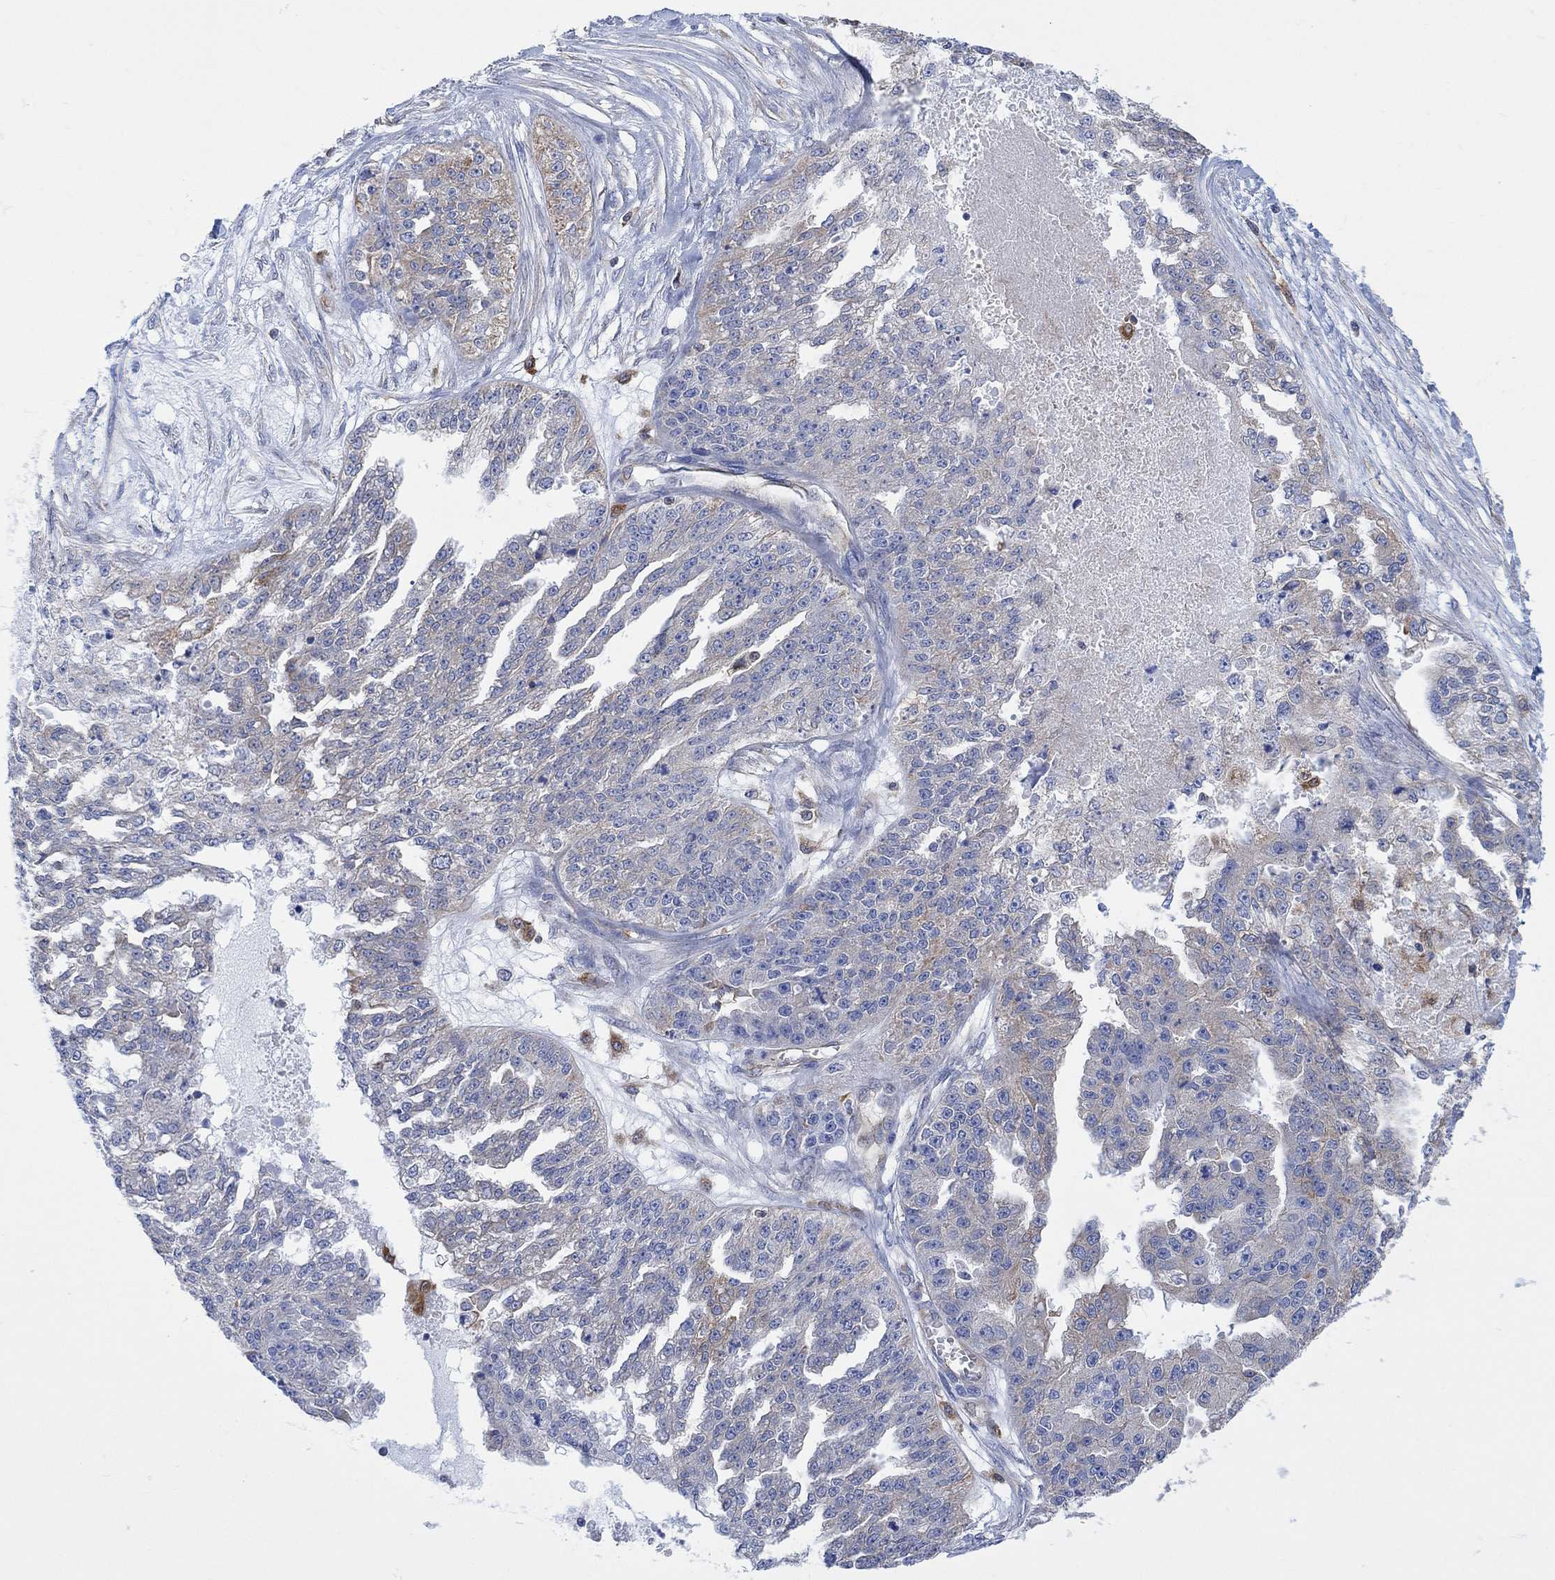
{"staining": {"intensity": "weak", "quantity": "<25%", "location": "cytoplasmic/membranous"}, "tissue": "ovarian cancer", "cell_type": "Tumor cells", "image_type": "cancer", "snomed": [{"axis": "morphology", "description": "Cystadenocarcinoma, serous, NOS"}, {"axis": "topography", "description": "Ovary"}], "caption": "Tumor cells are negative for protein expression in human ovarian cancer.", "gene": "GBP5", "patient": {"sex": "female", "age": 58}}